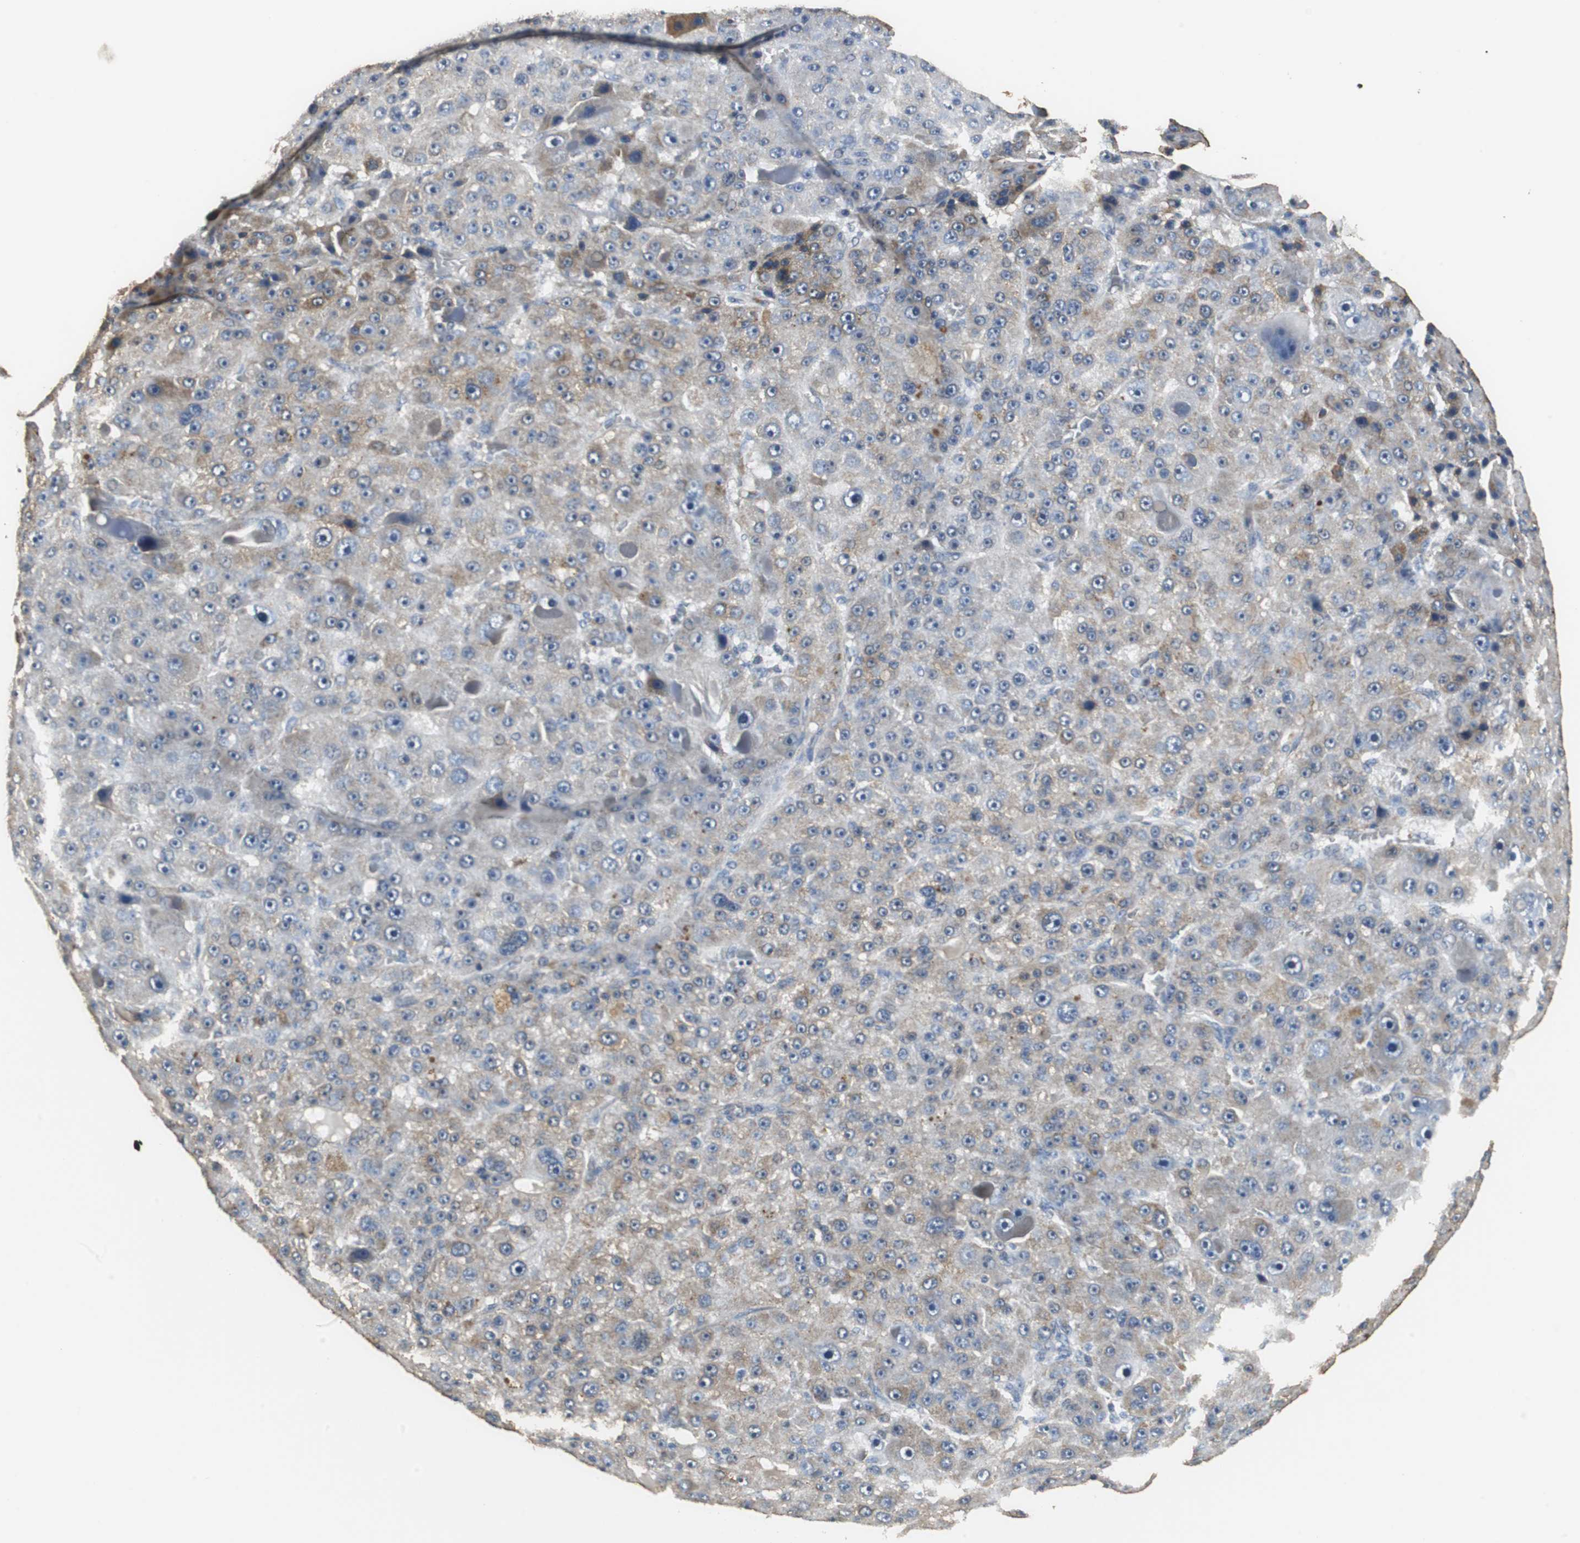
{"staining": {"intensity": "weak", "quantity": "<25%", "location": "cytoplasmic/membranous"}, "tissue": "liver cancer", "cell_type": "Tumor cells", "image_type": "cancer", "snomed": [{"axis": "morphology", "description": "Carcinoma, Hepatocellular, NOS"}, {"axis": "topography", "description": "Liver"}], "caption": "The micrograph displays no staining of tumor cells in liver hepatocellular carcinoma.", "gene": "NNT", "patient": {"sex": "male", "age": 76}}